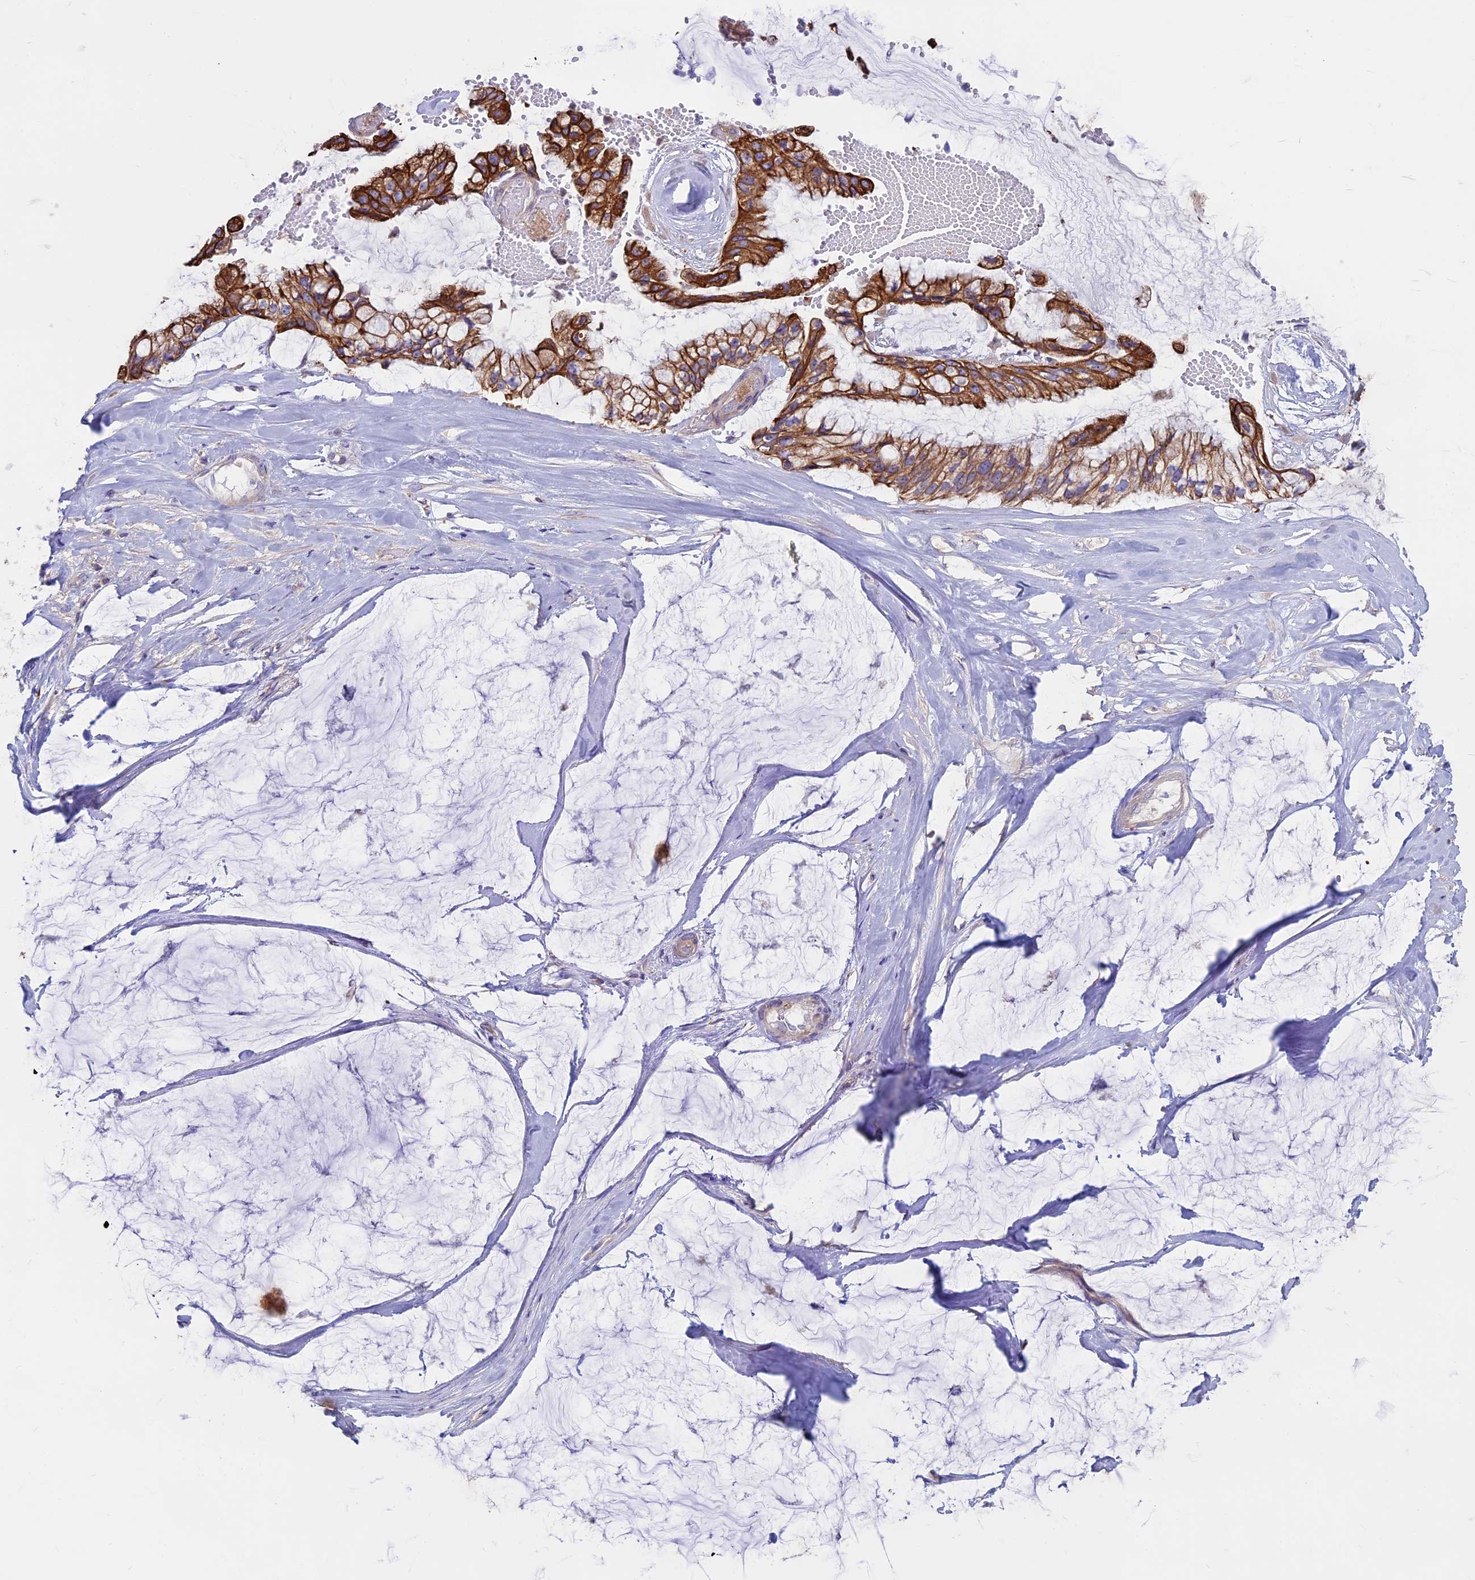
{"staining": {"intensity": "strong", "quantity": ">75%", "location": "cytoplasmic/membranous"}, "tissue": "ovarian cancer", "cell_type": "Tumor cells", "image_type": "cancer", "snomed": [{"axis": "morphology", "description": "Cystadenocarcinoma, mucinous, NOS"}, {"axis": "topography", "description": "Ovary"}], "caption": "Protein staining displays strong cytoplasmic/membranous staining in about >75% of tumor cells in mucinous cystadenocarcinoma (ovarian).", "gene": "CDAN1", "patient": {"sex": "female", "age": 39}}